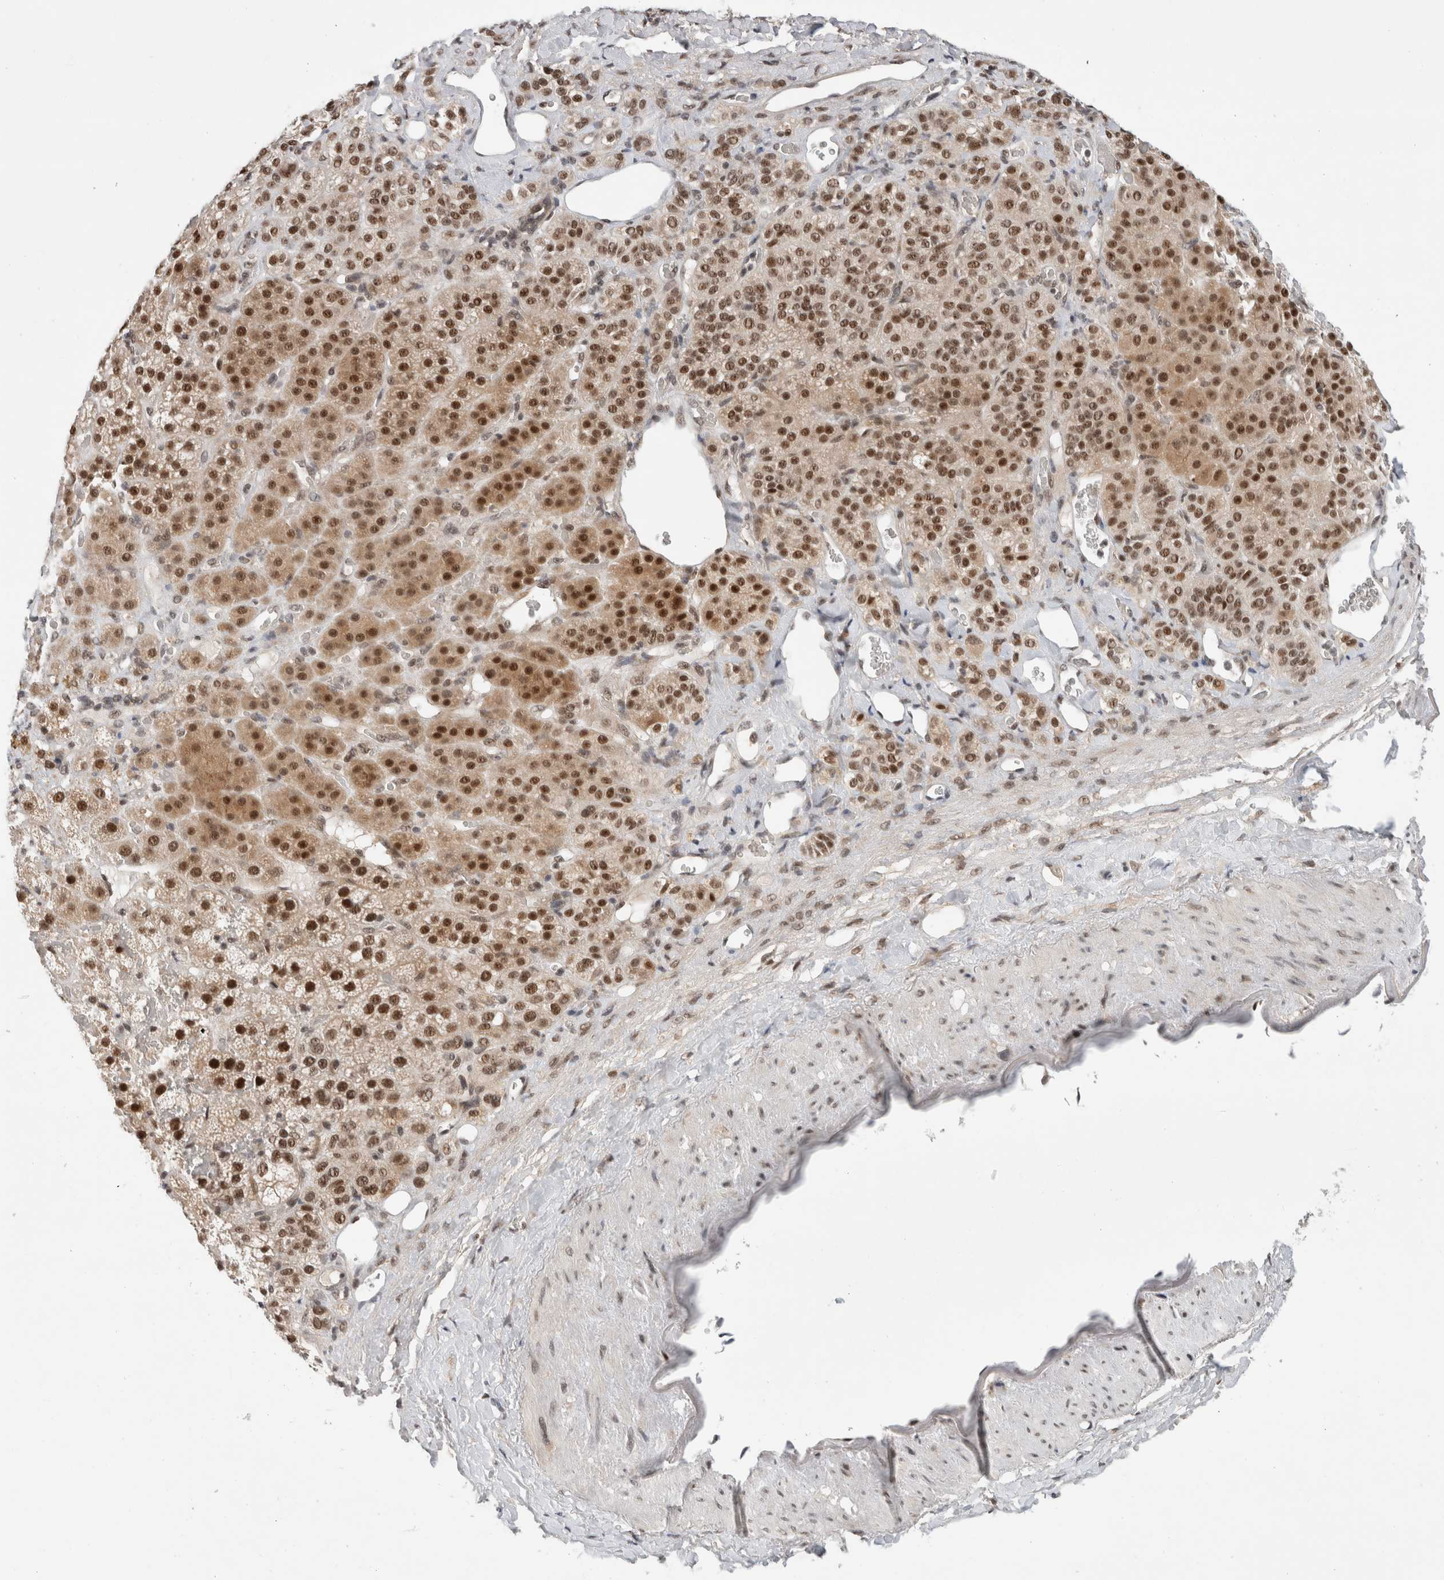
{"staining": {"intensity": "strong", "quantity": ">75%", "location": "cytoplasmic/membranous,nuclear"}, "tissue": "adrenal gland", "cell_type": "Glandular cells", "image_type": "normal", "snomed": [{"axis": "morphology", "description": "Normal tissue, NOS"}, {"axis": "topography", "description": "Adrenal gland"}], "caption": "A photomicrograph of human adrenal gland stained for a protein shows strong cytoplasmic/membranous,nuclear brown staining in glandular cells. (Brightfield microscopy of DAB IHC at high magnification).", "gene": "NCAPG2", "patient": {"sex": "male", "age": 57}}